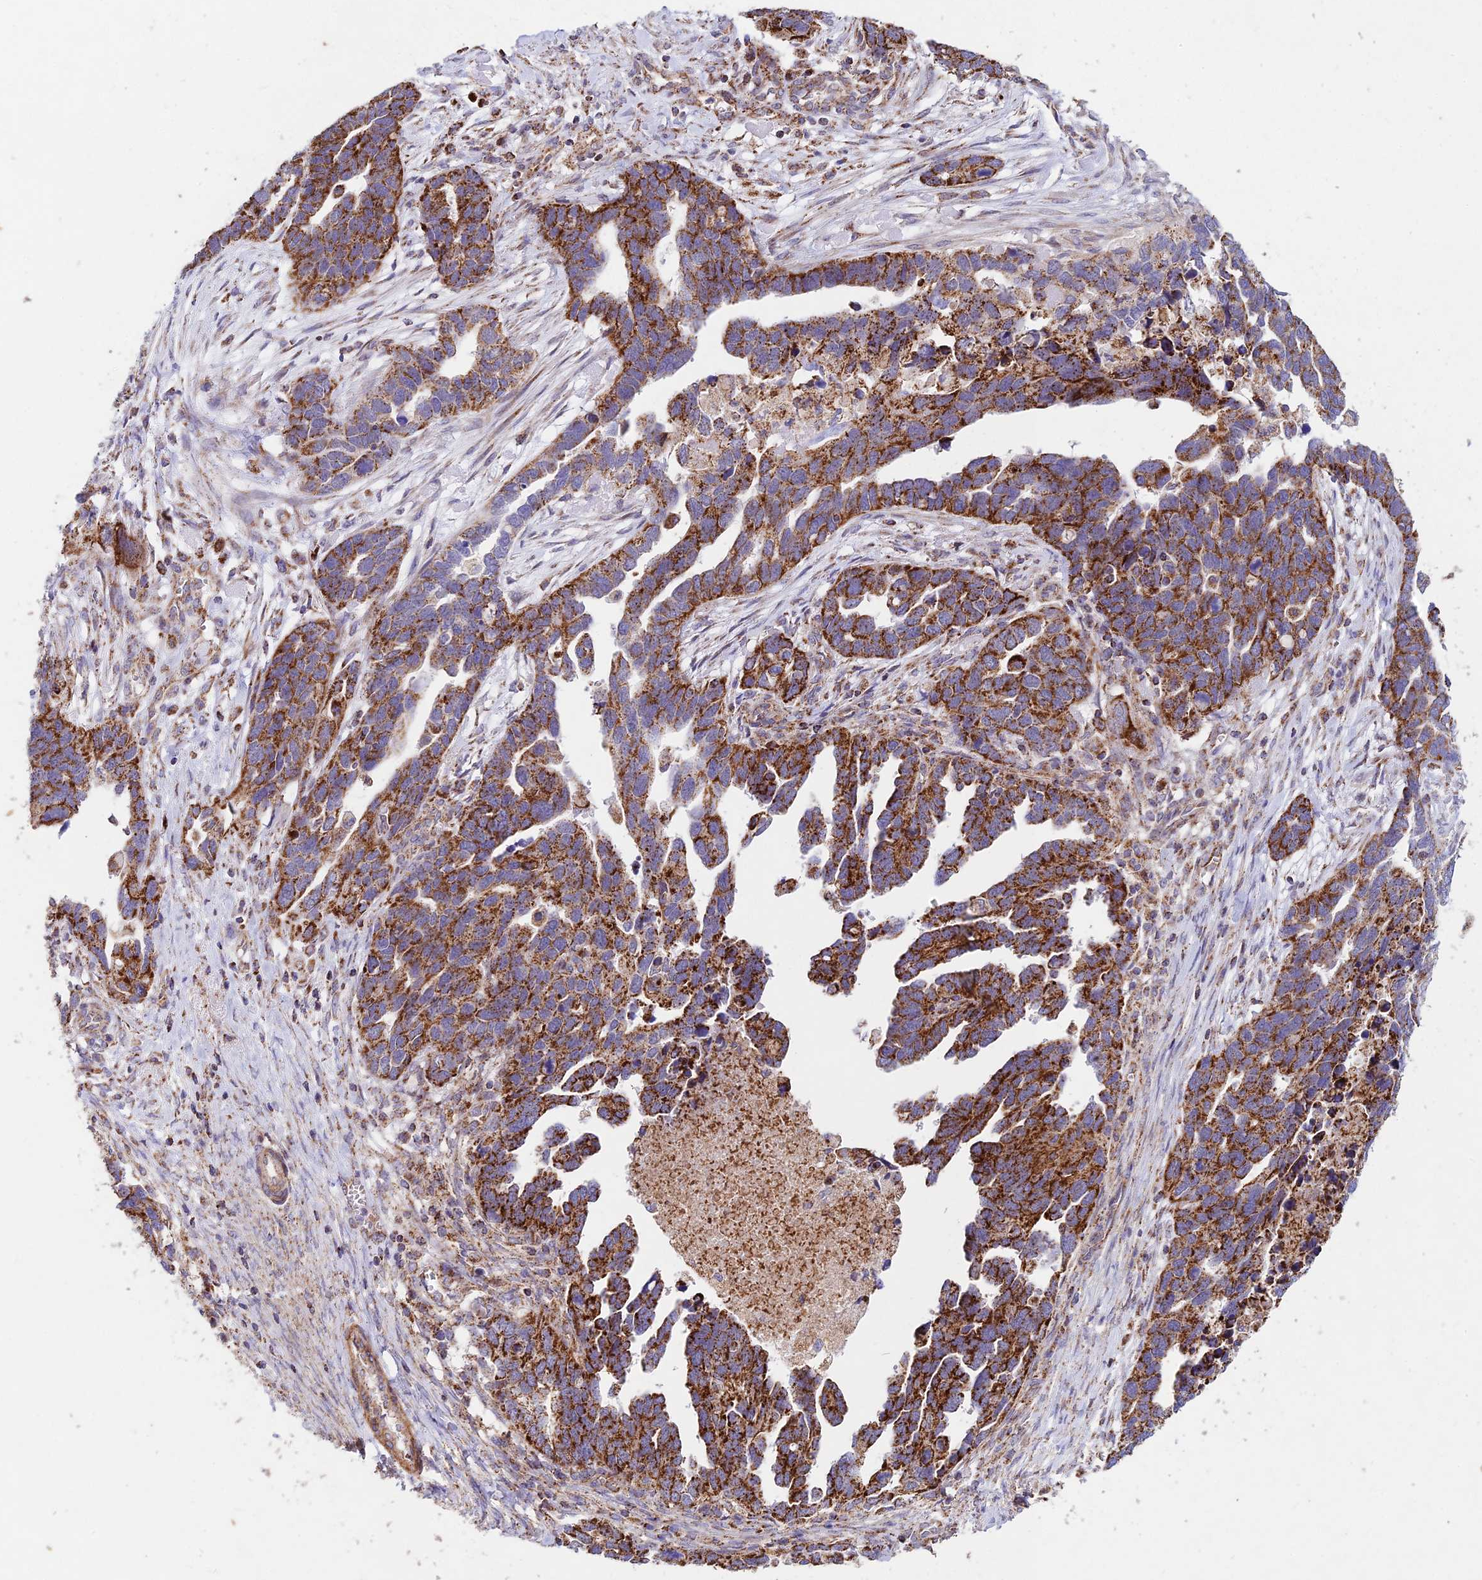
{"staining": {"intensity": "strong", "quantity": ">75%", "location": "cytoplasmic/membranous"}, "tissue": "ovarian cancer", "cell_type": "Tumor cells", "image_type": "cancer", "snomed": [{"axis": "morphology", "description": "Cystadenocarcinoma, serous, NOS"}, {"axis": "topography", "description": "Ovary"}], "caption": "This image displays immunohistochemistry staining of serous cystadenocarcinoma (ovarian), with high strong cytoplasmic/membranous staining in about >75% of tumor cells.", "gene": "KHDC3L", "patient": {"sex": "female", "age": 54}}